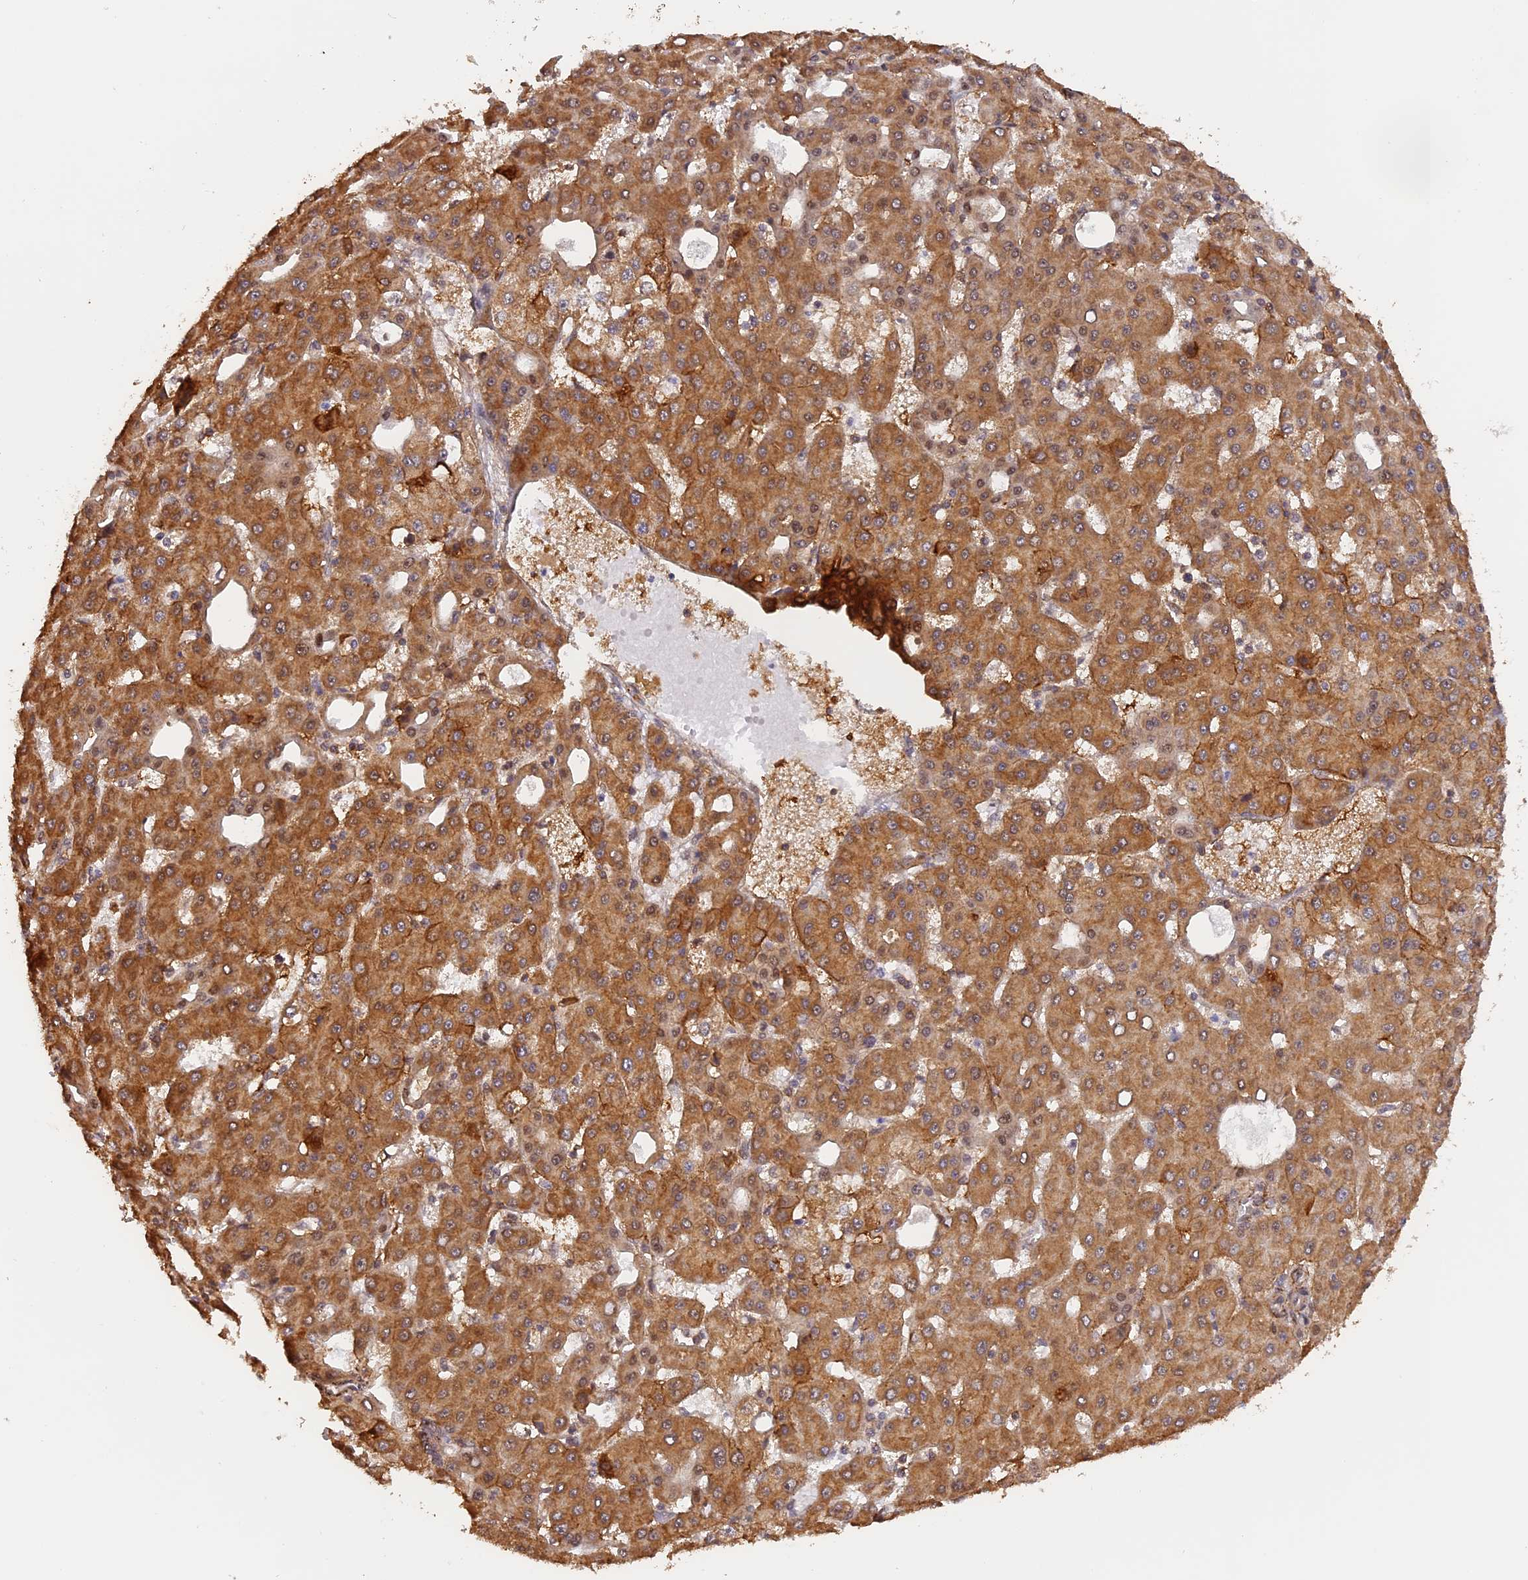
{"staining": {"intensity": "moderate", "quantity": ">75%", "location": "cytoplasmic/membranous"}, "tissue": "liver cancer", "cell_type": "Tumor cells", "image_type": "cancer", "snomed": [{"axis": "morphology", "description": "Carcinoma, Hepatocellular, NOS"}, {"axis": "topography", "description": "Liver"}], "caption": "The histopathology image shows staining of hepatocellular carcinoma (liver), revealing moderate cytoplasmic/membranous protein expression (brown color) within tumor cells.", "gene": "MYBL2", "patient": {"sex": "male", "age": 47}}